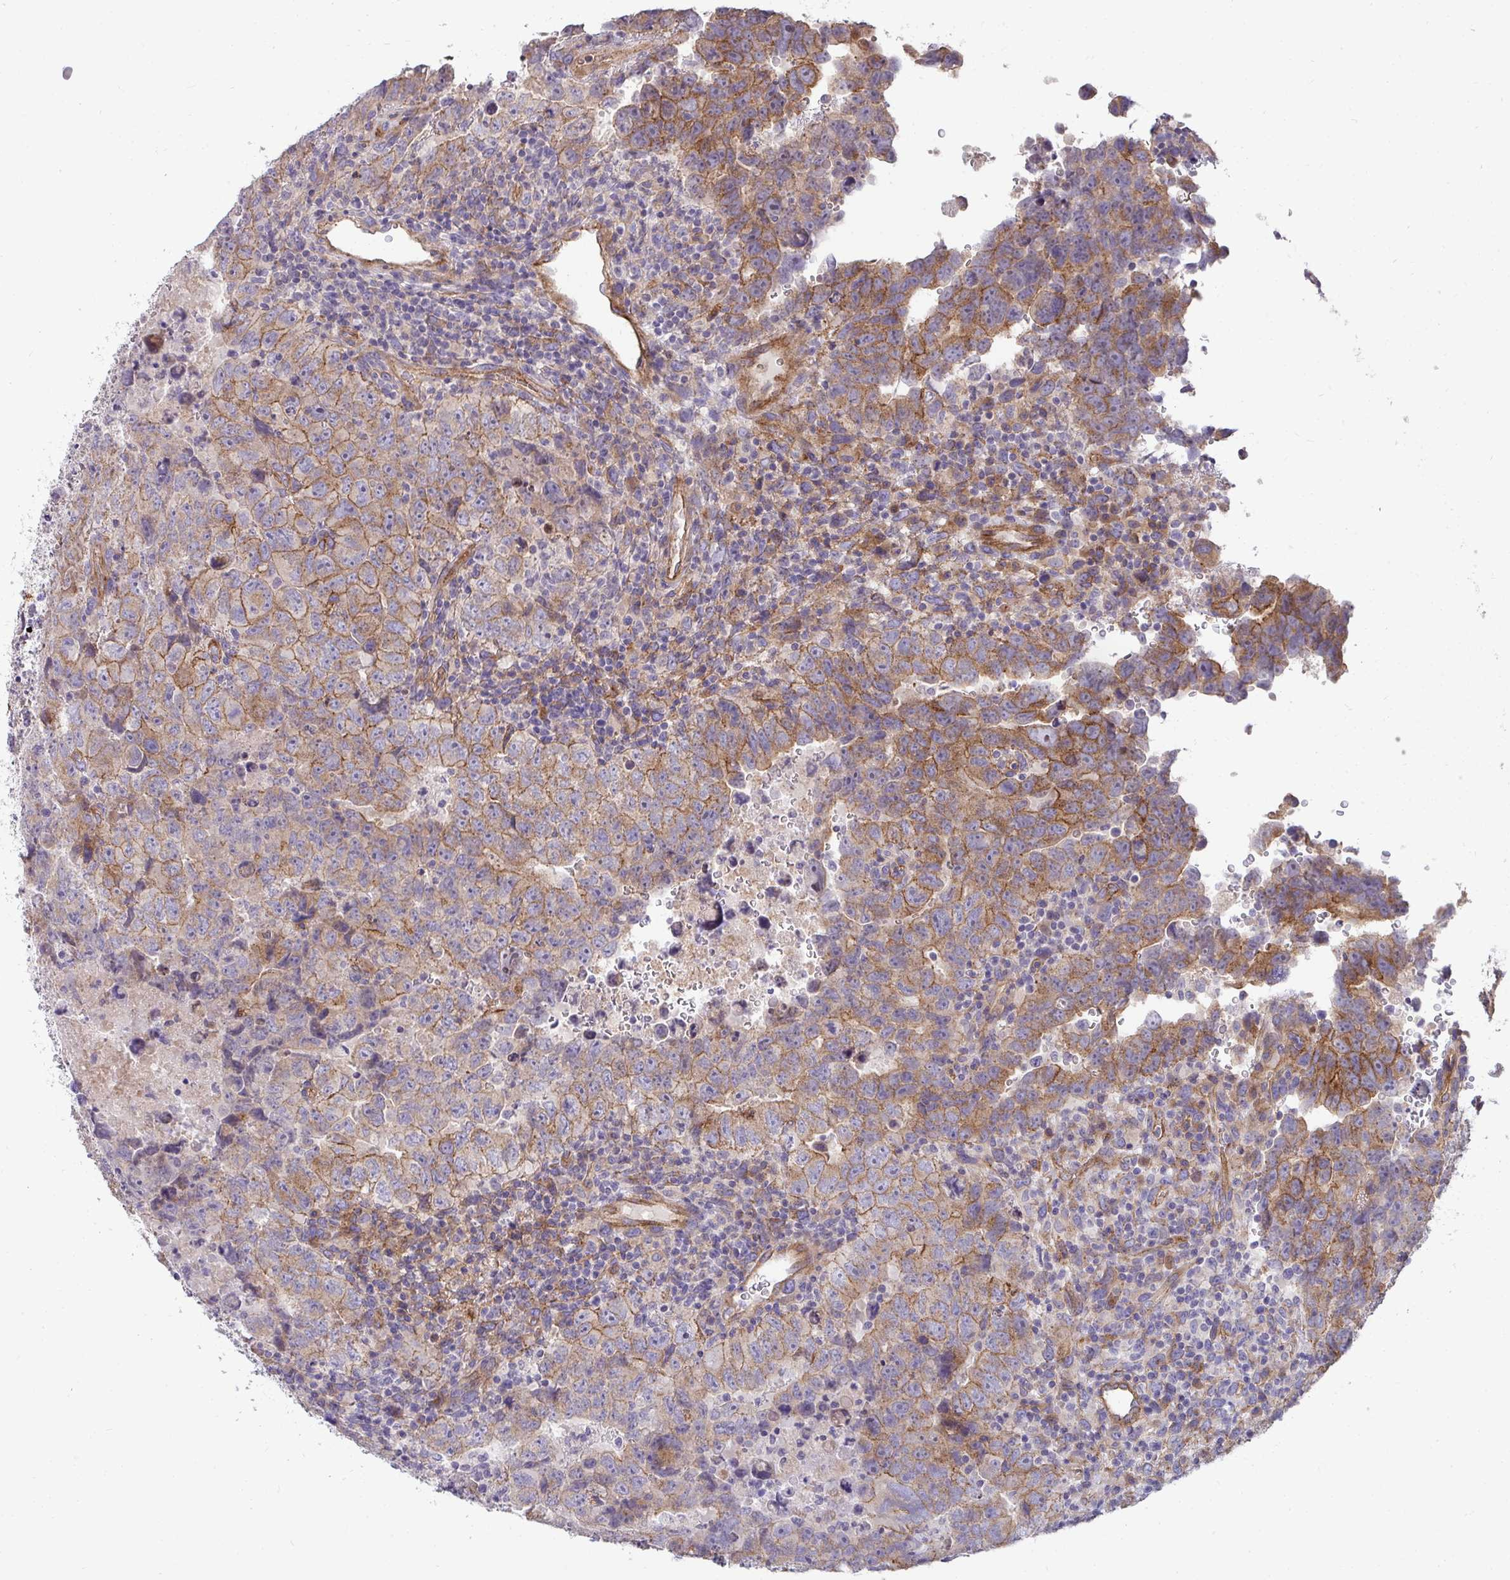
{"staining": {"intensity": "moderate", "quantity": ">75%", "location": "cytoplasmic/membranous"}, "tissue": "testis cancer", "cell_type": "Tumor cells", "image_type": "cancer", "snomed": [{"axis": "morphology", "description": "Carcinoma, Embryonal, NOS"}, {"axis": "topography", "description": "Testis"}], "caption": "Testis embryonal carcinoma tissue reveals moderate cytoplasmic/membranous expression in about >75% of tumor cells", "gene": "SH2D1B", "patient": {"sex": "male", "age": 24}}